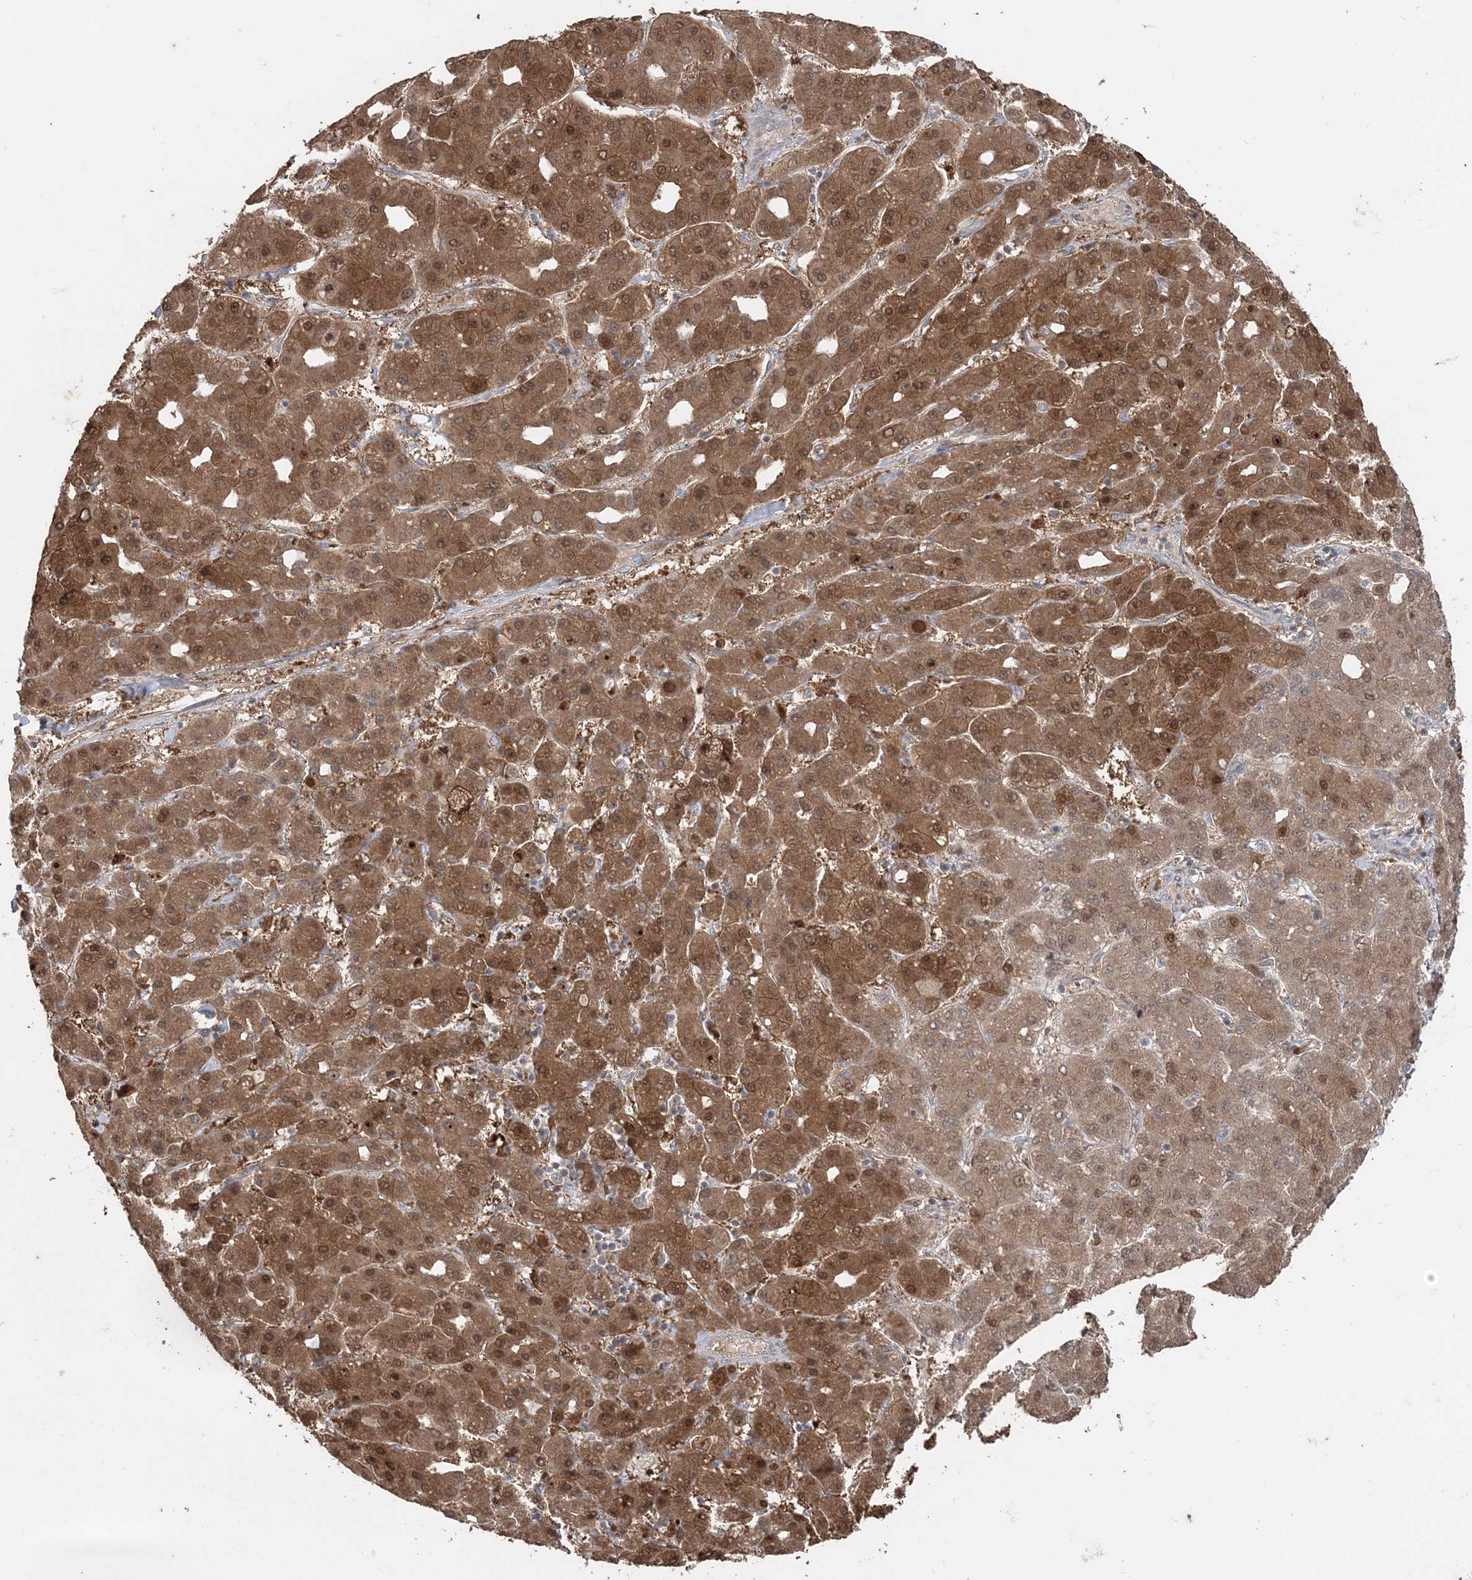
{"staining": {"intensity": "moderate", "quantity": ">75%", "location": "cytoplasmic/membranous,nuclear"}, "tissue": "liver cancer", "cell_type": "Tumor cells", "image_type": "cancer", "snomed": [{"axis": "morphology", "description": "Carcinoma, Hepatocellular, NOS"}, {"axis": "topography", "description": "Liver"}], "caption": "The immunohistochemical stain highlights moderate cytoplasmic/membranous and nuclear positivity in tumor cells of liver cancer (hepatocellular carcinoma) tissue.", "gene": "SLU7", "patient": {"sex": "male", "age": 65}}